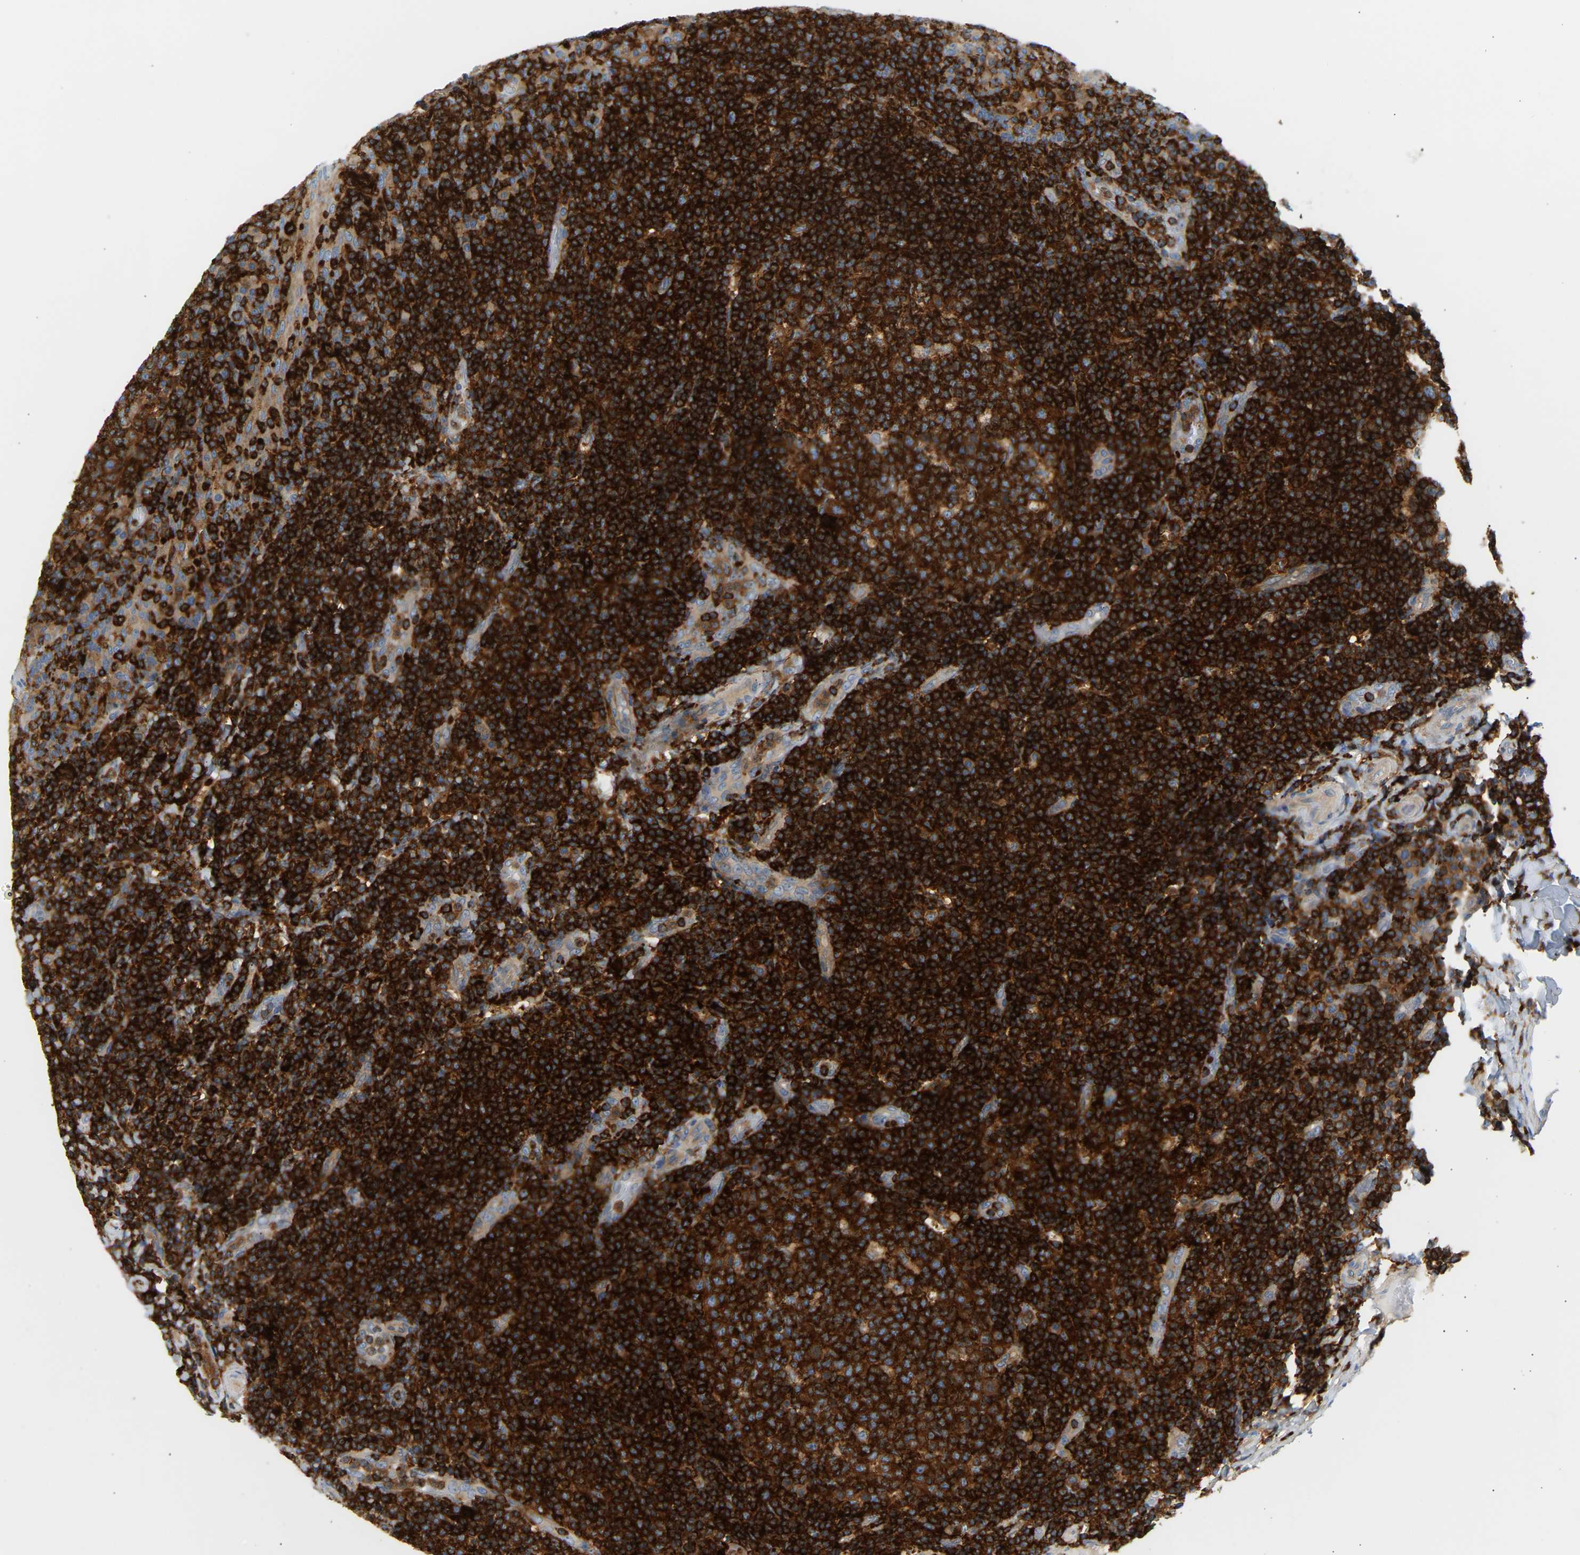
{"staining": {"intensity": "strong", "quantity": ">75%", "location": "cytoplasmic/membranous"}, "tissue": "tonsil", "cell_type": "Germinal center cells", "image_type": "normal", "snomed": [{"axis": "morphology", "description": "Normal tissue, NOS"}, {"axis": "topography", "description": "Tonsil"}], "caption": "Immunohistochemical staining of benign human tonsil exhibits high levels of strong cytoplasmic/membranous expression in about >75% of germinal center cells.", "gene": "FNBP1", "patient": {"sex": "female", "age": 19}}